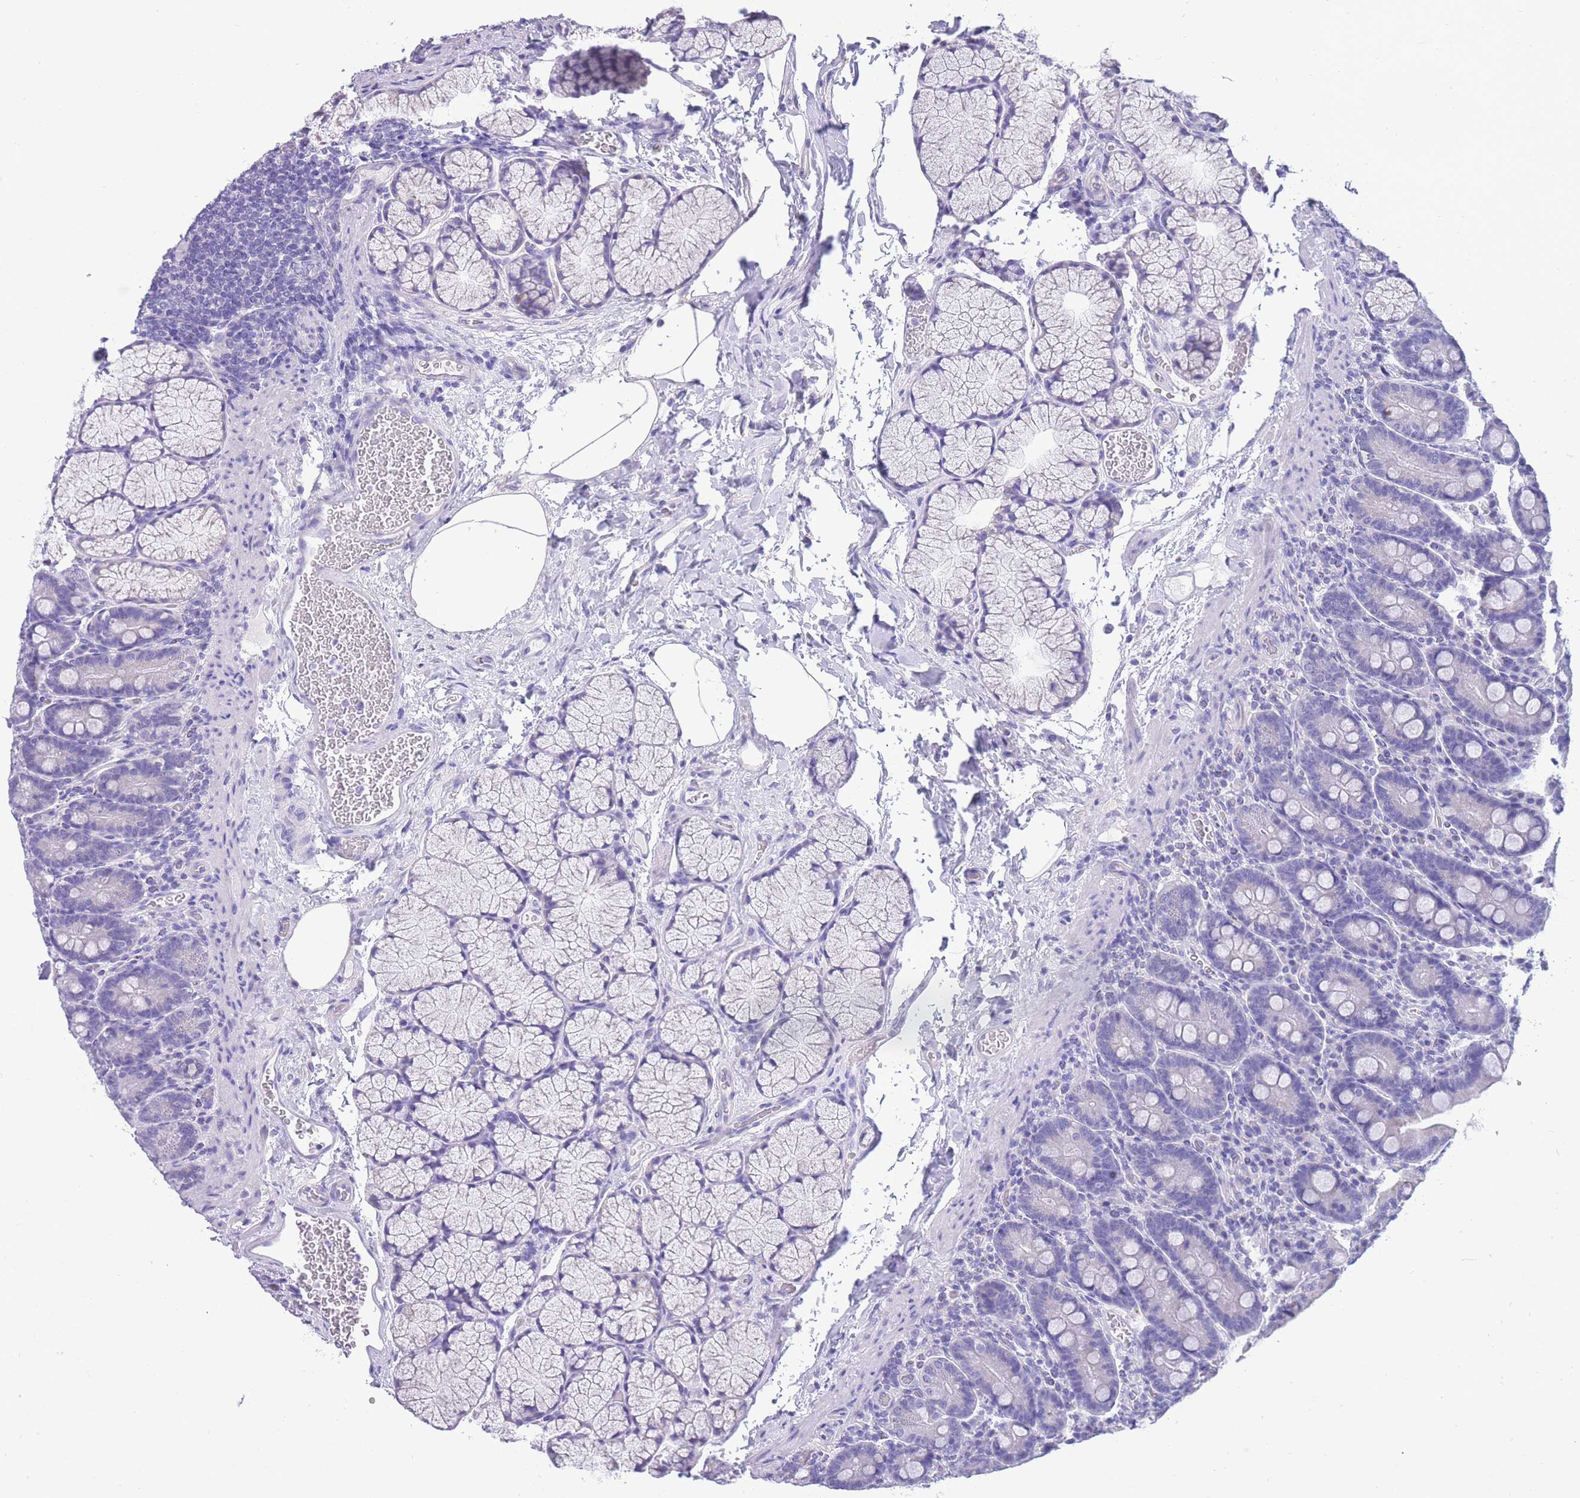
{"staining": {"intensity": "negative", "quantity": "none", "location": "none"}, "tissue": "duodenum", "cell_type": "Glandular cells", "image_type": "normal", "snomed": [{"axis": "morphology", "description": "Normal tissue, NOS"}, {"axis": "topography", "description": "Duodenum"}], "caption": "DAB (3,3'-diaminobenzidine) immunohistochemical staining of unremarkable duodenum exhibits no significant expression in glandular cells. Nuclei are stained in blue.", "gene": "INTS2", "patient": {"sex": "male", "age": 35}}